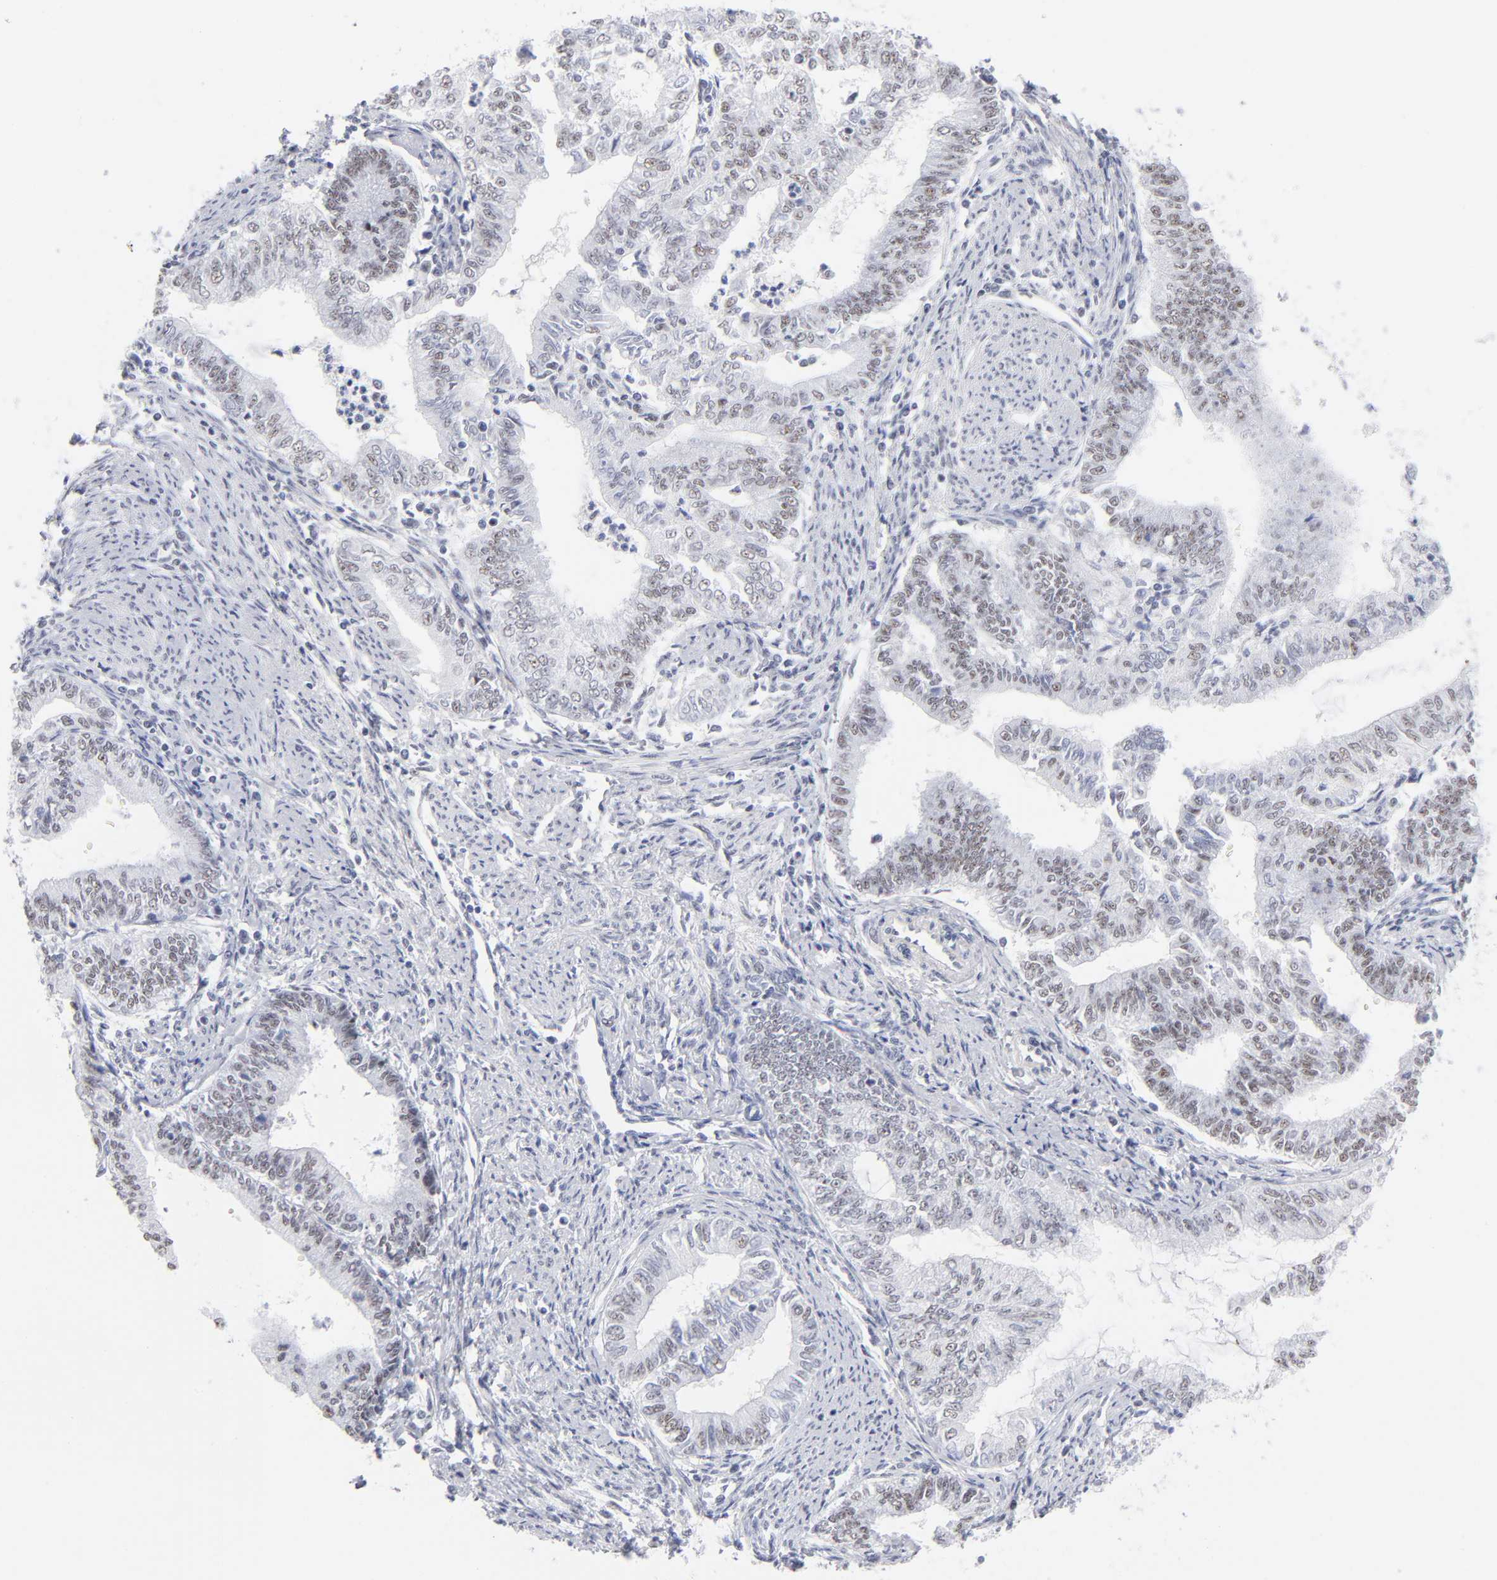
{"staining": {"intensity": "weak", "quantity": "25%-75%", "location": "nuclear"}, "tissue": "endometrial cancer", "cell_type": "Tumor cells", "image_type": "cancer", "snomed": [{"axis": "morphology", "description": "Adenocarcinoma, NOS"}, {"axis": "topography", "description": "Endometrium"}], "caption": "IHC micrograph of endometrial cancer stained for a protein (brown), which reveals low levels of weak nuclear positivity in about 25%-75% of tumor cells.", "gene": "SNRPB", "patient": {"sex": "female", "age": 66}}